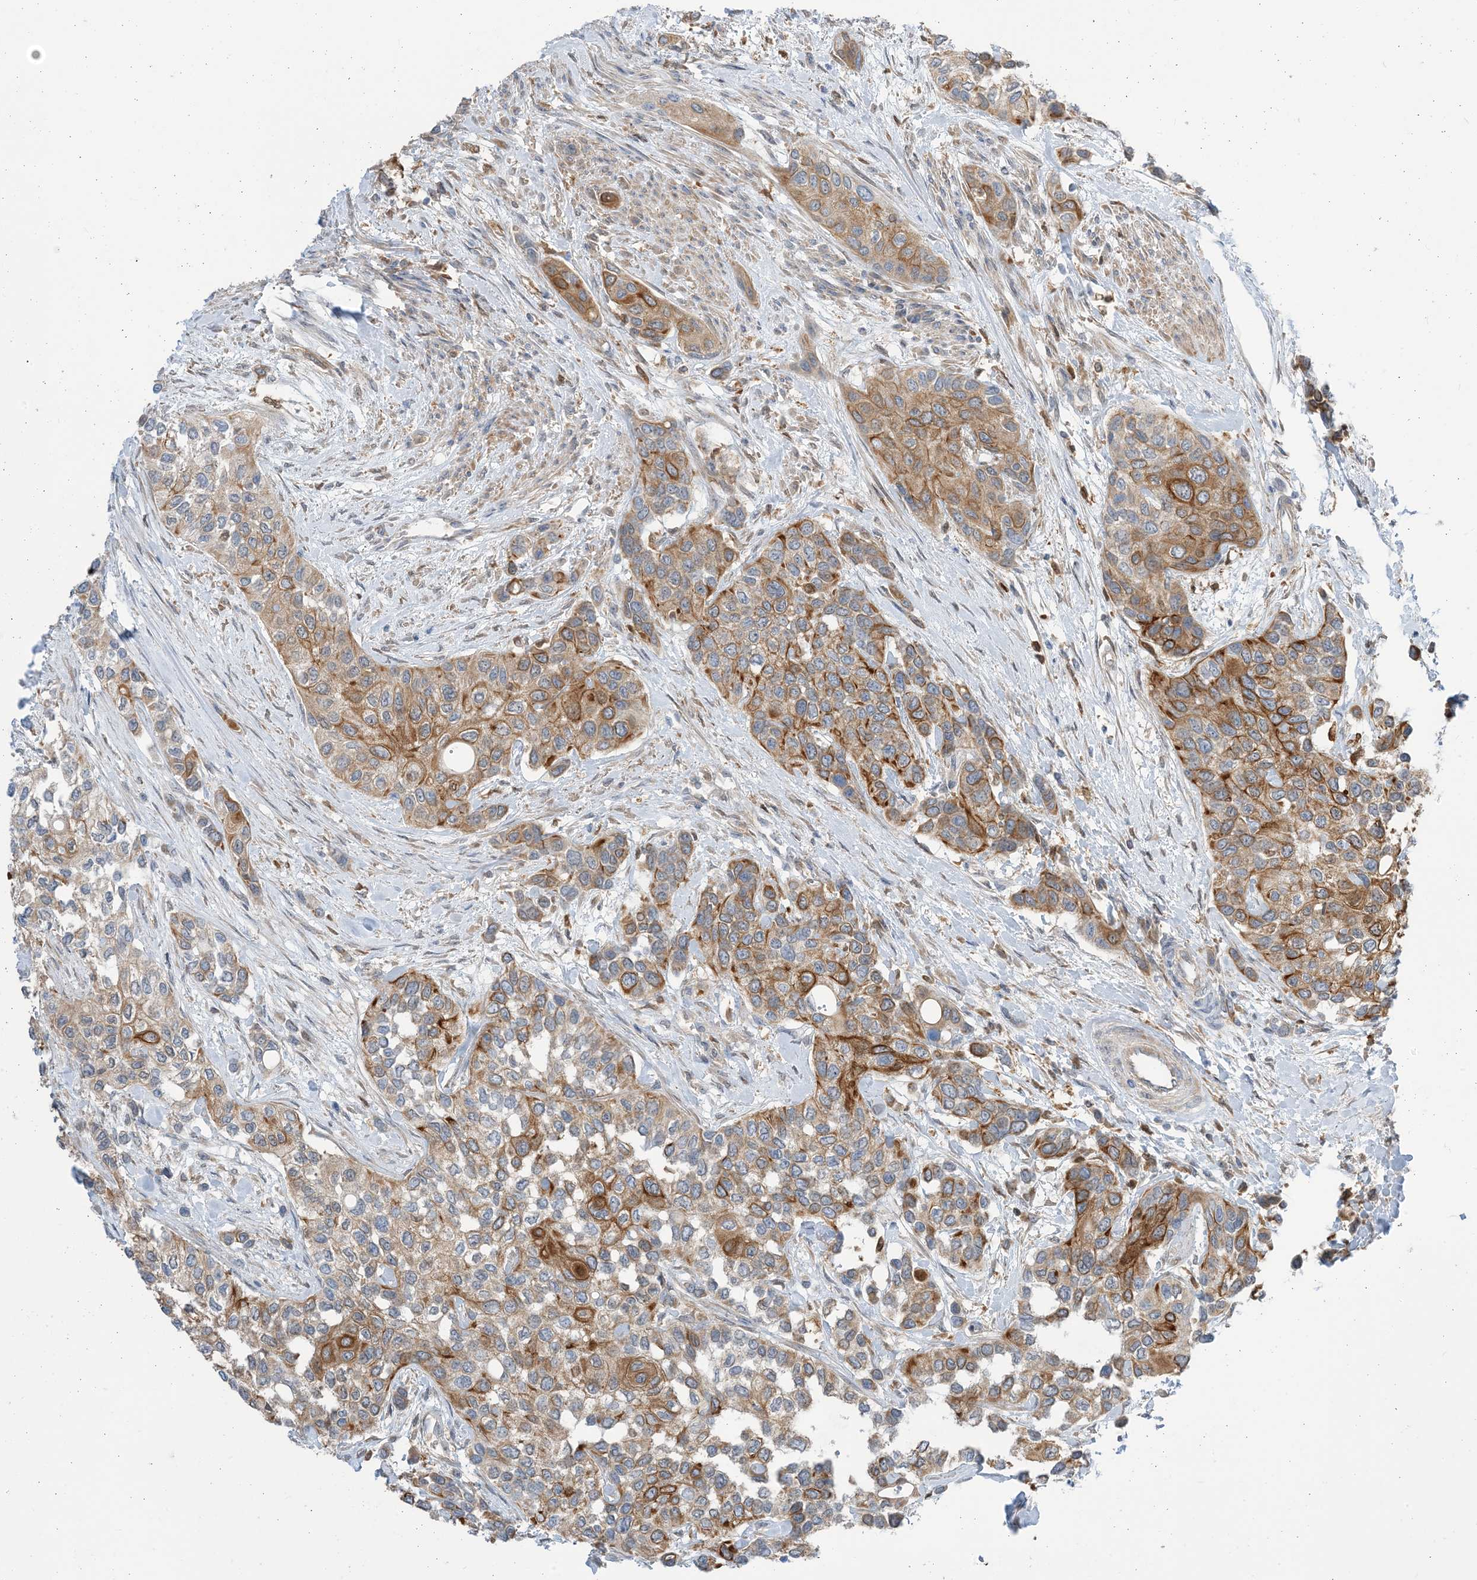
{"staining": {"intensity": "moderate", "quantity": ">75%", "location": "cytoplasmic/membranous"}, "tissue": "urothelial cancer", "cell_type": "Tumor cells", "image_type": "cancer", "snomed": [{"axis": "morphology", "description": "Normal tissue, NOS"}, {"axis": "morphology", "description": "Urothelial carcinoma, High grade"}, {"axis": "topography", "description": "Vascular tissue"}, {"axis": "topography", "description": "Urinary bladder"}], "caption": "Urothelial cancer stained with immunohistochemistry reveals moderate cytoplasmic/membranous positivity in approximately >75% of tumor cells.", "gene": "NAGK", "patient": {"sex": "female", "age": 56}}